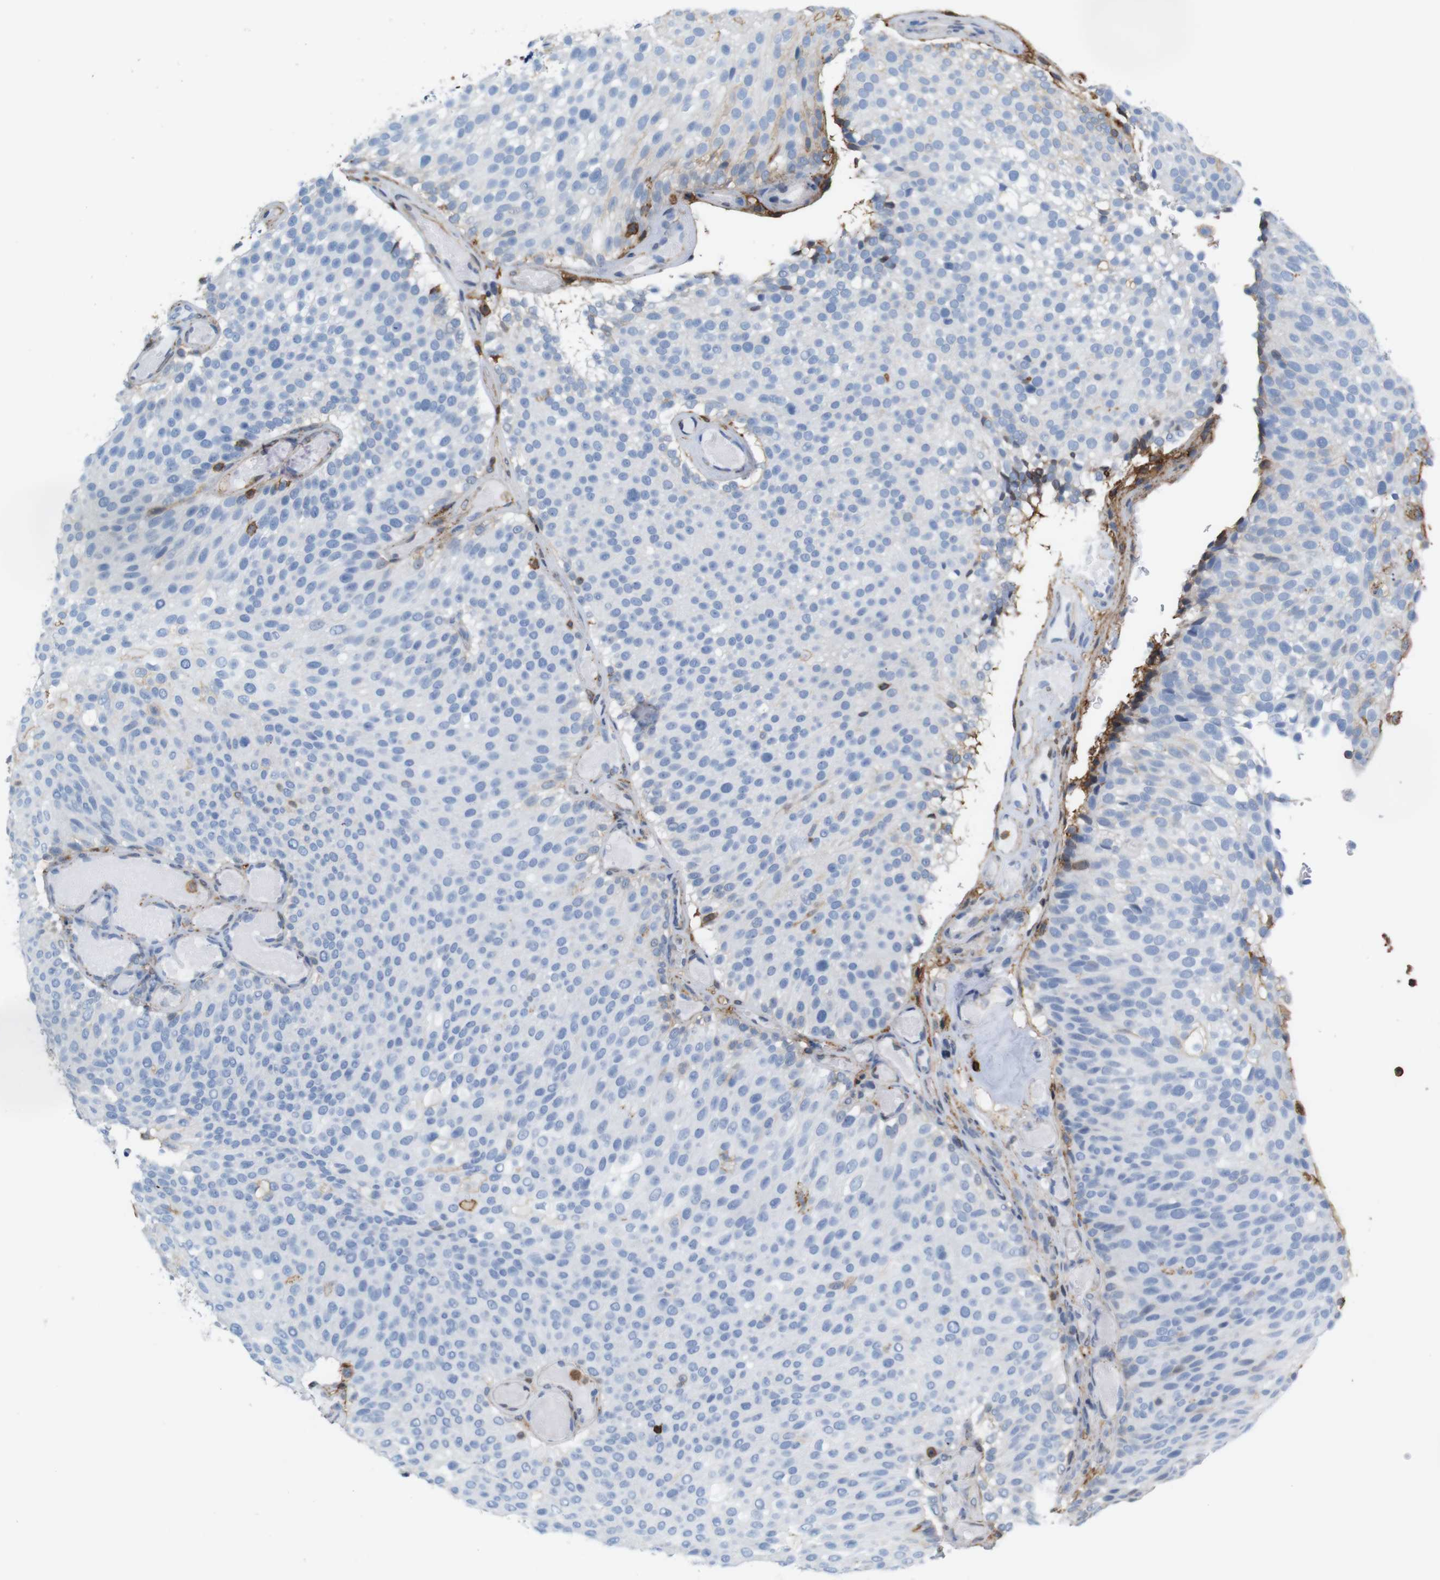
{"staining": {"intensity": "strong", "quantity": "<25%", "location": "cytoplasmic/membranous"}, "tissue": "urothelial cancer", "cell_type": "Tumor cells", "image_type": "cancer", "snomed": [{"axis": "morphology", "description": "Urothelial carcinoma, Low grade"}, {"axis": "topography", "description": "Urinary bladder"}], "caption": "An IHC photomicrograph of tumor tissue is shown. Protein staining in brown shows strong cytoplasmic/membranous positivity in urothelial carcinoma (low-grade) within tumor cells.", "gene": "ANXA1", "patient": {"sex": "male", "age": 78}}